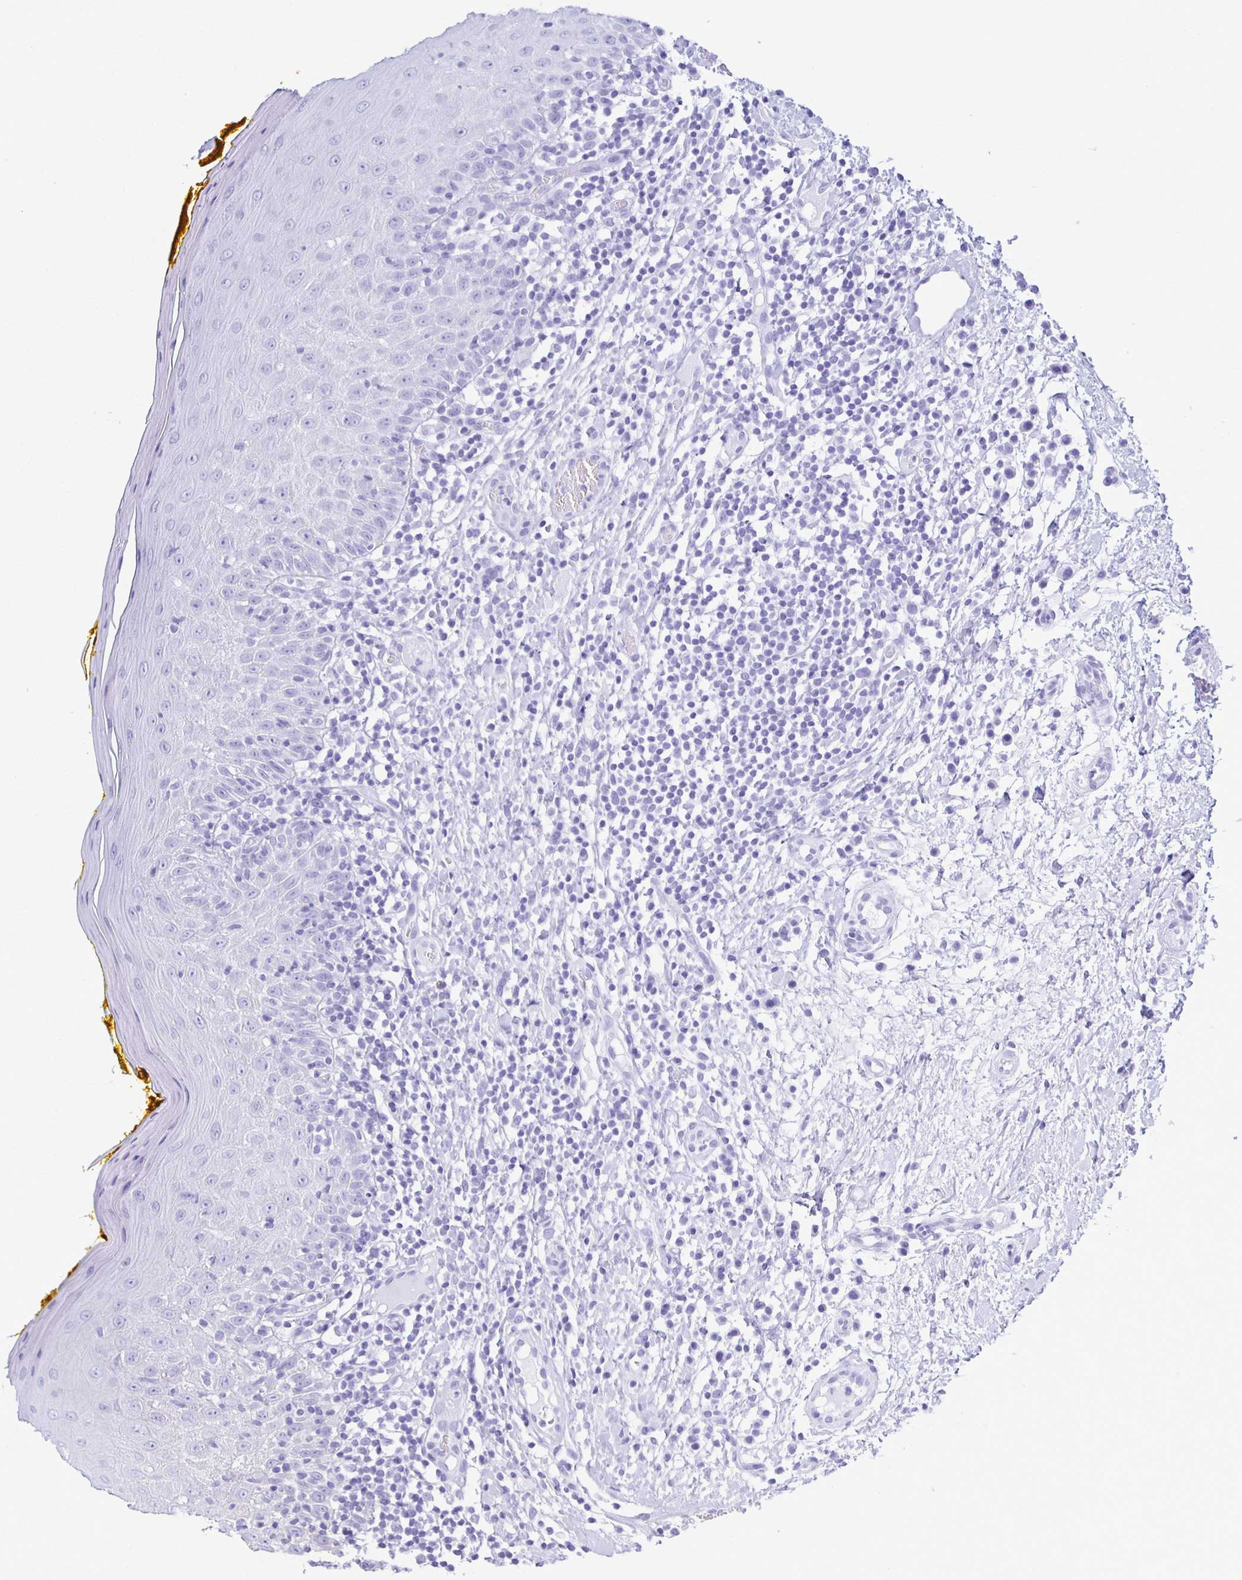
{"staining": {"intensity": "negative", "quantity": "none", "location": "none"}, "tissue": "oral mucosa", "cell_type": "Squamous epithelial cells", "image_type": "normal", "snomed": [{"axis": "morphology", "description": "Normal tissue, NOS"}, {"axis": "topography", "description": "Oral tissue"}, {"axis": "topography", "description": "Tounge, NOS"}], "caption": "Immunohistochemistry photomicrograph of benign human oral mucosa stained for a protein (brown), which exhibits no staining in squamous epithelial cells.", "gene": "CTPS1", "patient": {"sex": "female", "age": 58}}